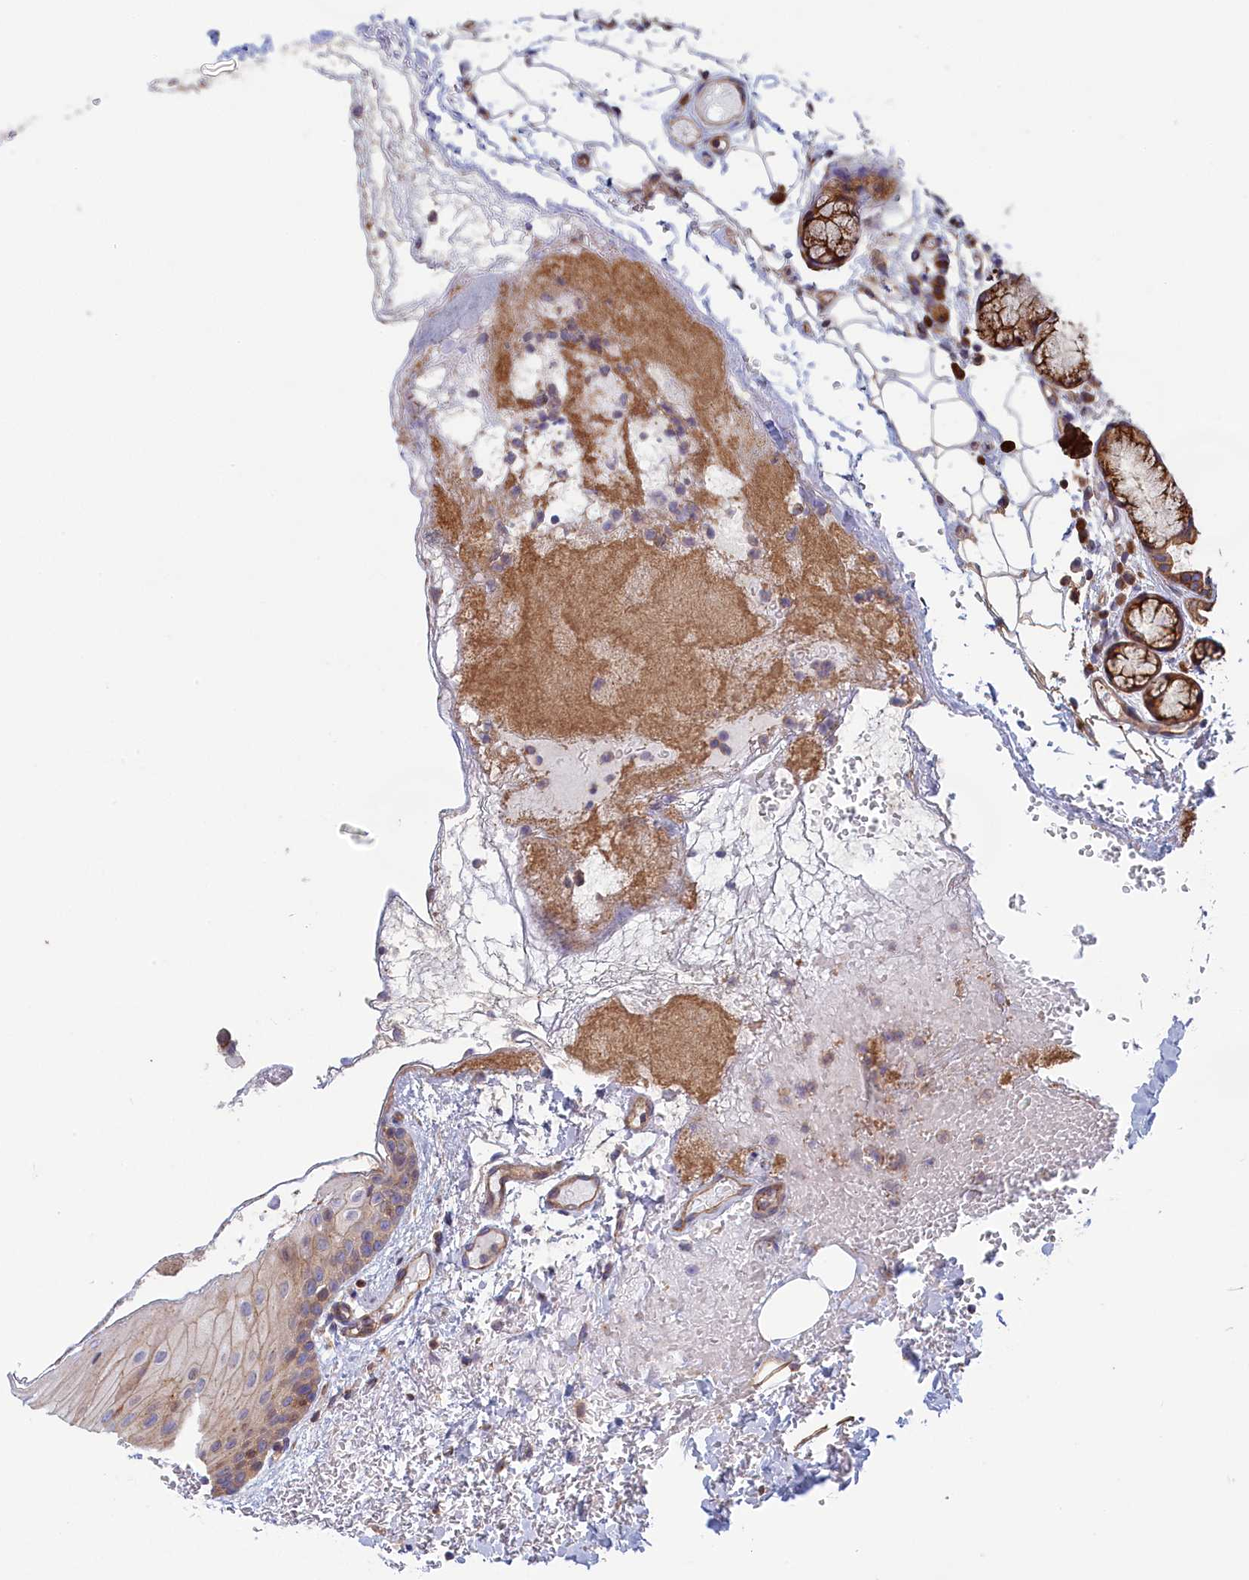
{"staining": {"intensity": "weak", "quantity": "25%-75%", "location": "cytoplasmic/membranous"}, "tissue": "oral mucosa", "cell_type": "Squamous epithelial cells", "image_type": "normal", "snomed": [{"axis": "morphology", "description": "Normal tissue, NOS"}, {"axis": "topography", "description": "Oral tissue"}], "caption": "Squamous epithelial cells display weak cytoplasmic/membranous positivity in approximately 25%-75% of cells in benign oral mucosa. The protein of interest is stained brown, and the nuclei are stained in blue (DAB IHC with brightfield microscopy, high magnification).", "gene": "RILPL1", "patient": {"sex": "female", "age": 70}}